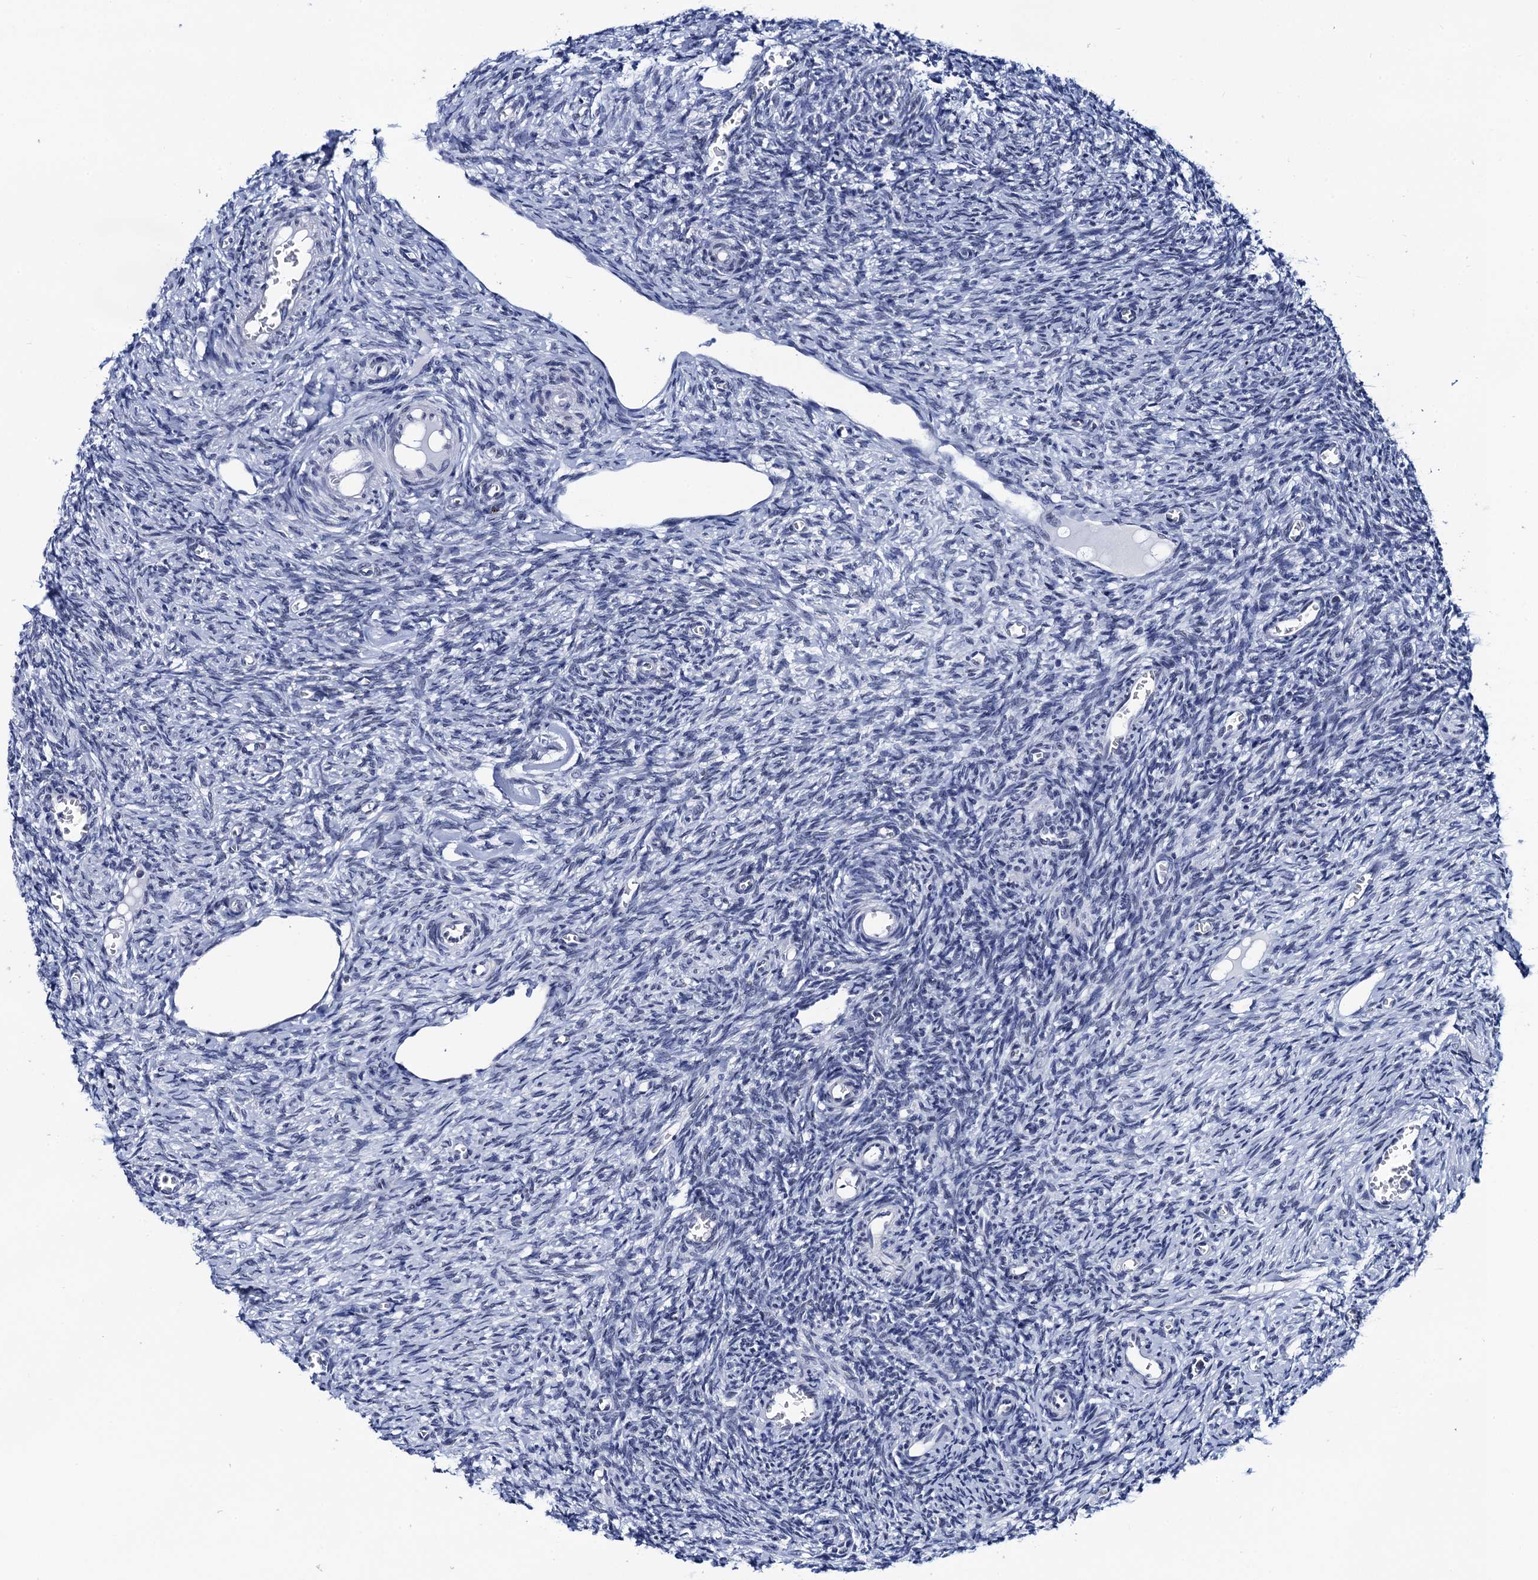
{"staining": {"intensity": "negative", "quantity": "none", "location": "none"}, "tissue": "ovary", "cell_type": "Ovarian stroma cells", "image_type": "normal", "snomed": [{"axis": "morphology", "description": "Normal tissue, NOS"}, {"axis": "topography", "description": "Ovary"}], "caption": "Histopathology image shows no protein staining in ovarian stroma cells of unremarkable ovary. The staining was performed using DAB (3,3'-diaminobenzidine) to visualize the protein expression in brown, while the nuclei were stained in blue with hematoxylin (Magnification: 20x).", "gene": "C16orf87", "patient": {"sex": "female", "age": 27}}